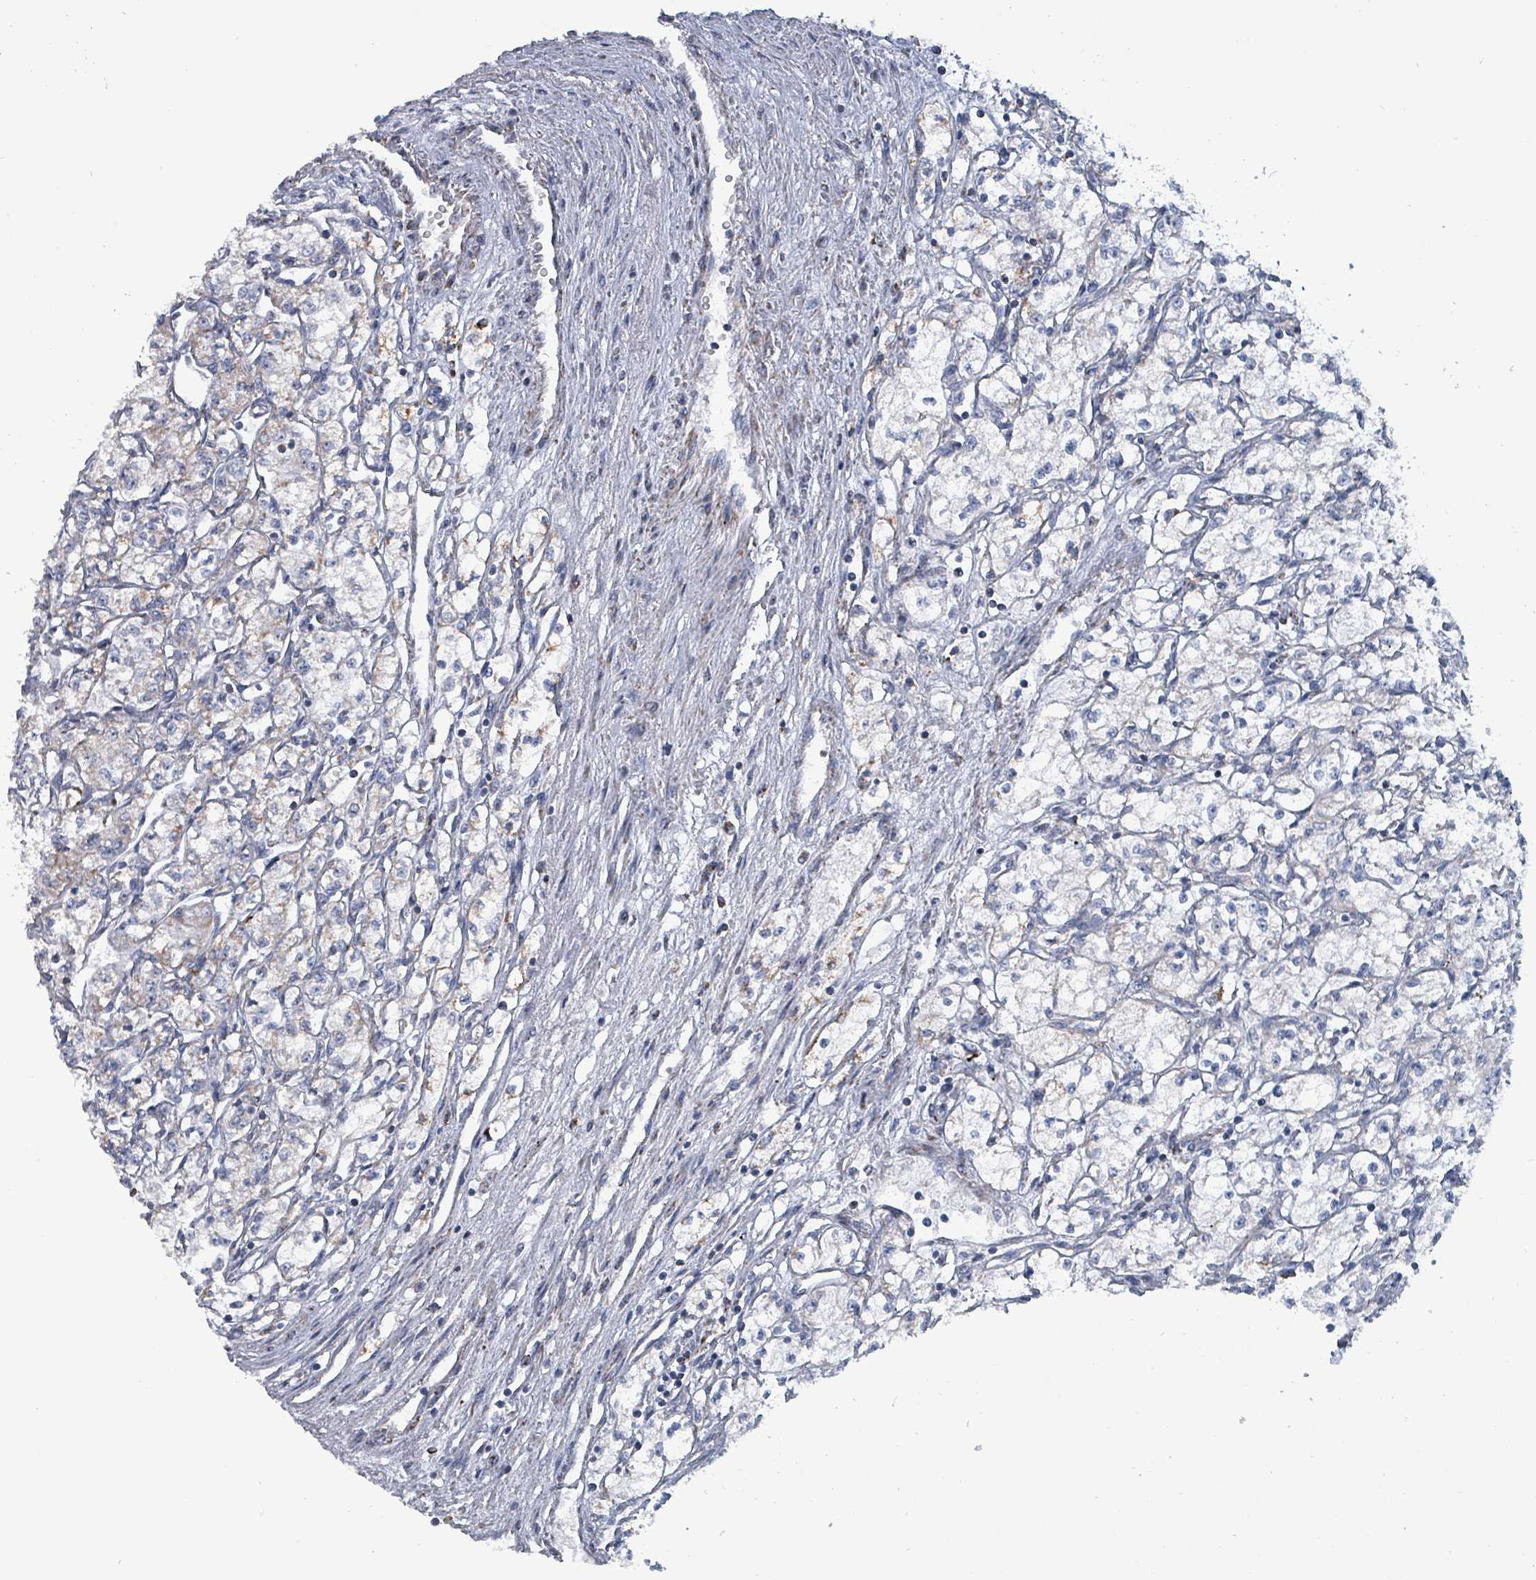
{"staining": {"intensity": "negative", "quantity": "none", "location": "none"}, "tissue": "renal cancer", "cell_type": "Tumor cells", "image_type": "cancer", "snomed": [{"axis": "morphology", "description": "Adenocarcinoma, NOS"}, {"axis": "topography", "description": "Kidney"}], "caption": "Human adenocarcinoma (renal) stained for a protein using IHC demonstrates no expression in tumor cells.", "gene": "IDH3B", "patient": {"sex": "male", "age": 59}}